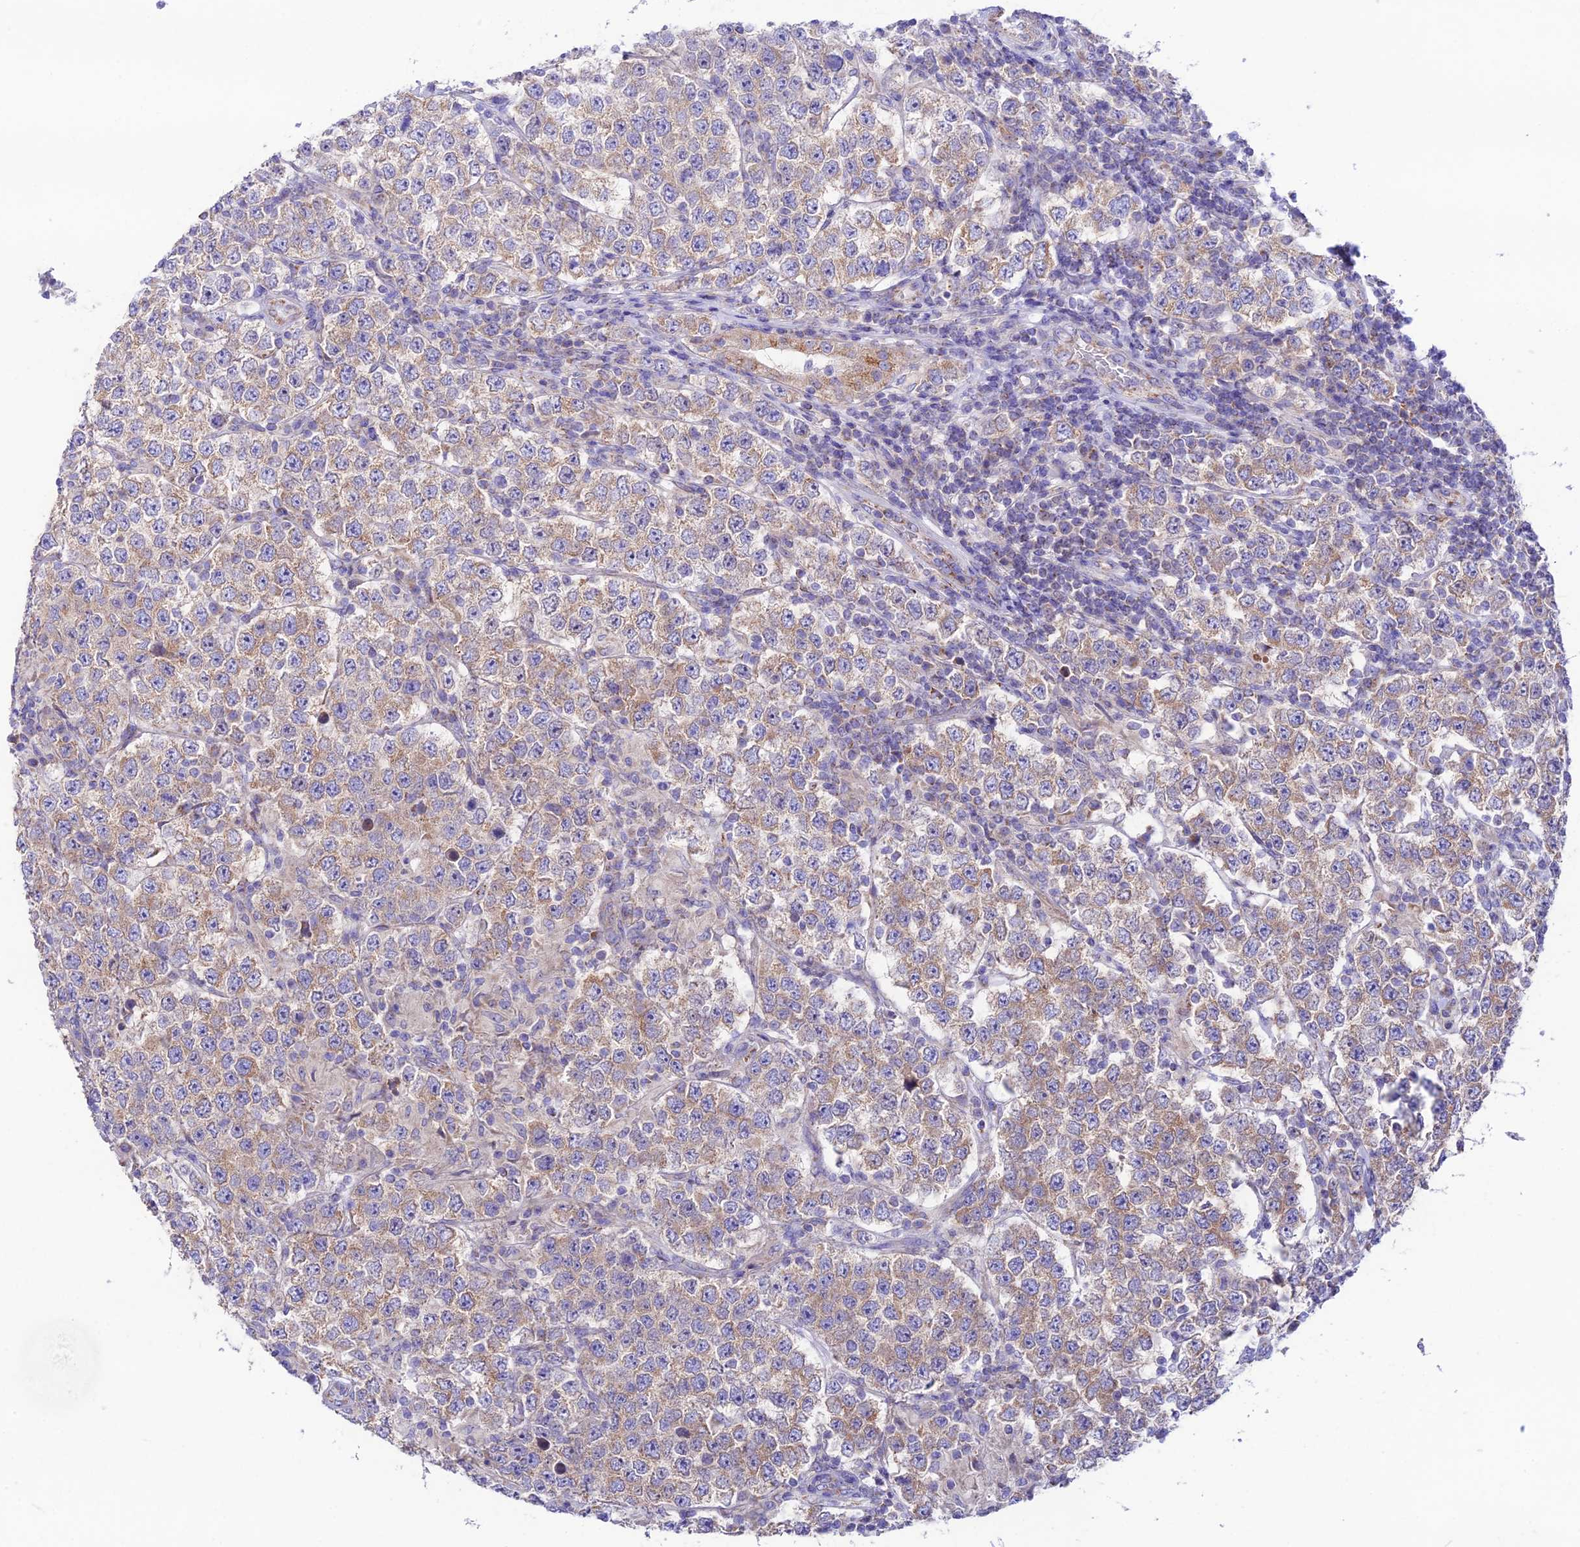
{"staining": {"intensity": "weak", "quantity": ">75%", "location": "cytoplasmic/membranous"}, "tissue": "testis cancer", "cell_type": "Tumor cells", "image_type": "cancer", "snomed": [{"axis": "morphology", "description": "Normal tissue, NOS"}, {"axis": "morphology", "description": "Urothelial carcinoma, High grade"}, {"axis": "morphology", "description": "Seminoma, NOS"}, {"axis": "morphology", "description": "Carcinoma, Embryonal, NOS"}, {"axis": "topography", "description": "Urinary bladder"}, {"axis": "topography", "description": "Testis"}], "caption": "This photomicrograph reveals immunohistochemistry staining of human testis cancer (embryonal carcinoma), with low weak cytoplasmic/membranous staining in about >75% of tumor cells.", "gene": "HSDL2", "patient": {"sex": "male", "age": 41}}